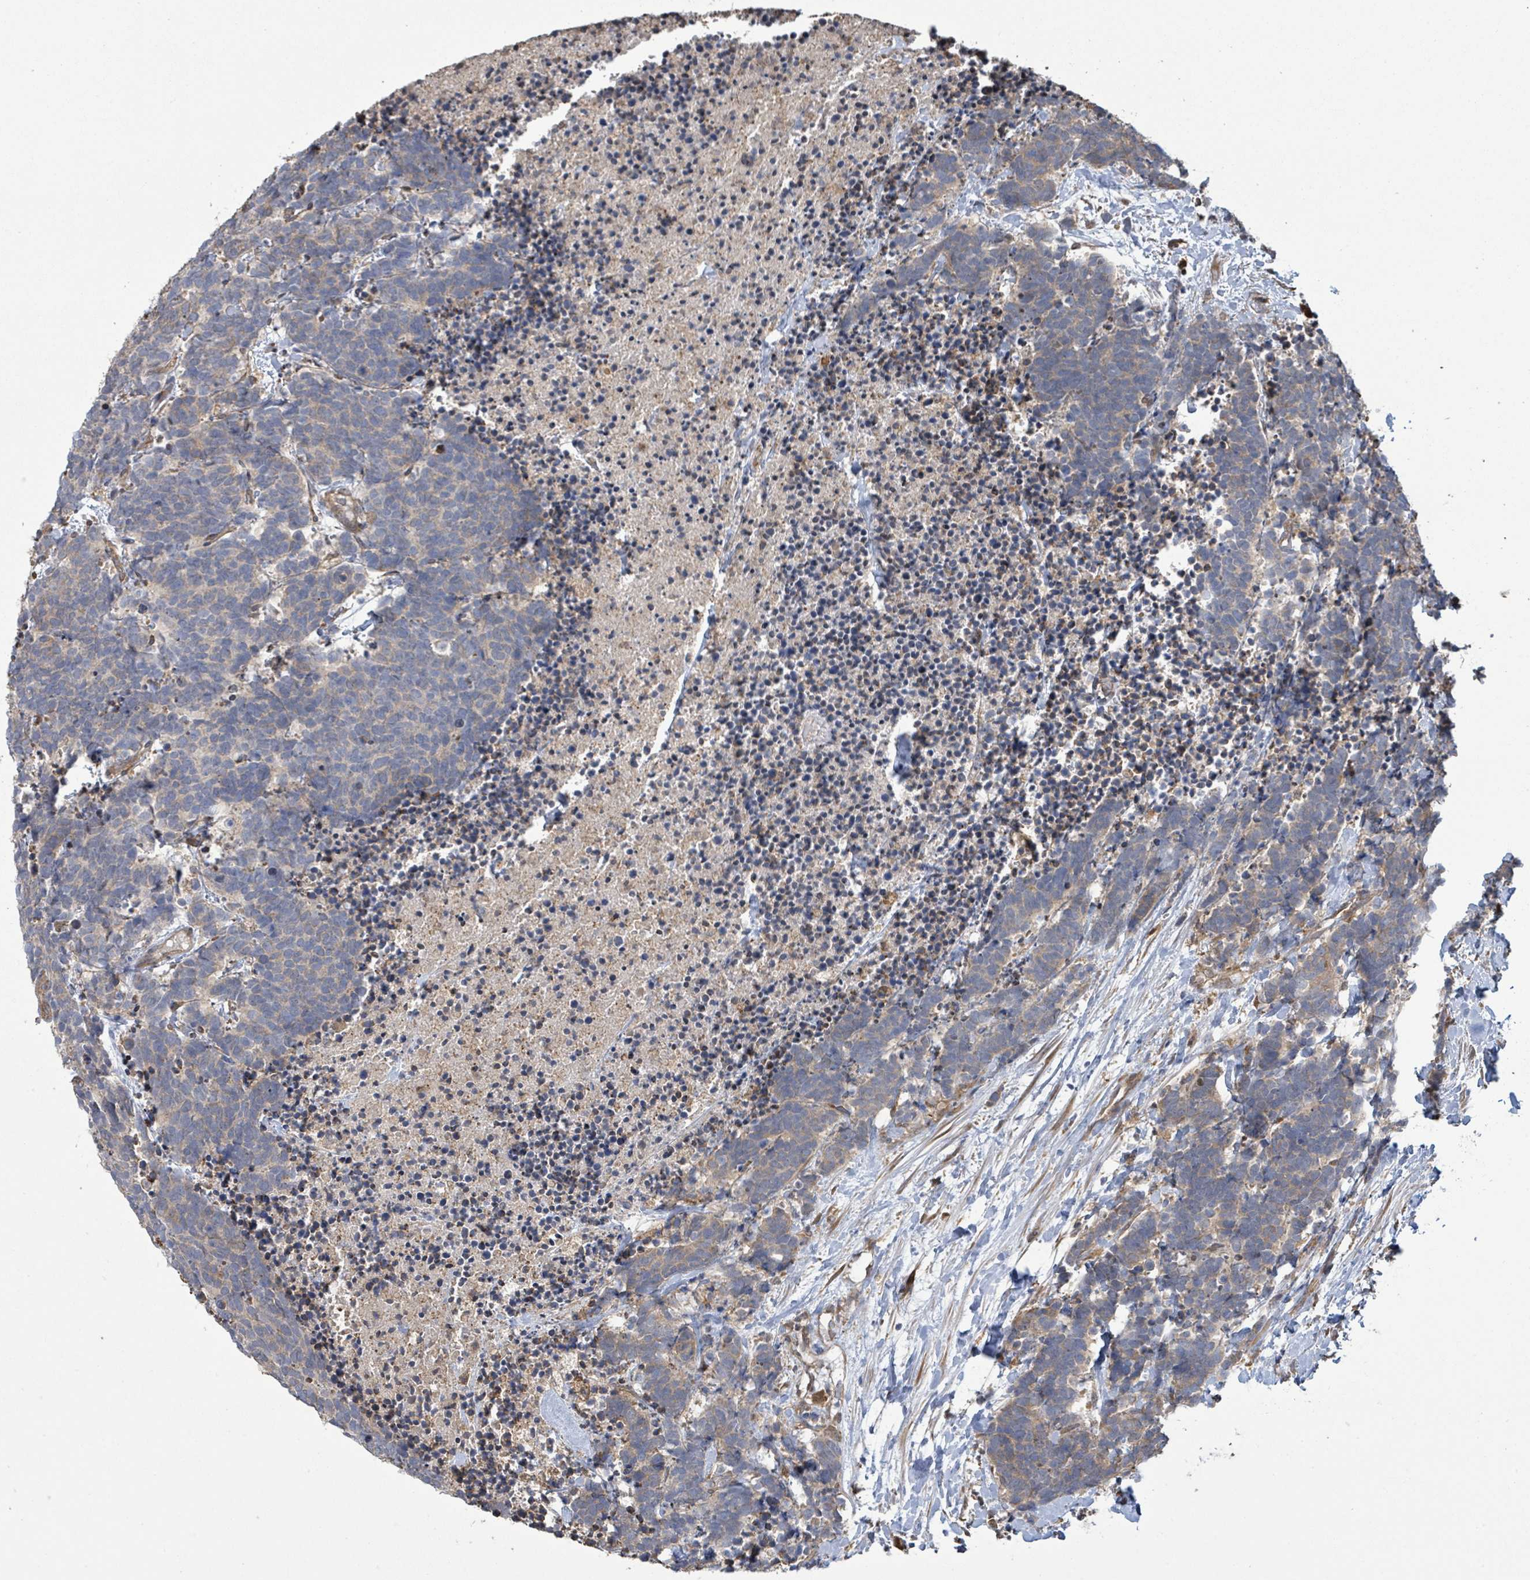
{"staining": {"intensity": "negative", "quantity": "none", "location": "none"}, "tissue": "carcinoid", "cell_type": "Tumor cells", "image_type": "cancer", "snomed": [{"axis": "morphology", "description": "Carcinoma, NOS"}, {"axis": "morphology", "description": "Carcinoid, malignant, NOS"}, {"axis": "topography", "description": "Prostate"}], "caption": "Immunohistochemistry (IHC) image of neoplastic tissue: carcinoid stained with DAB shows no significant protein staining in tumor cells.", "gene": "ARPIN", "patient": {"sex": "male", "age": 57}}